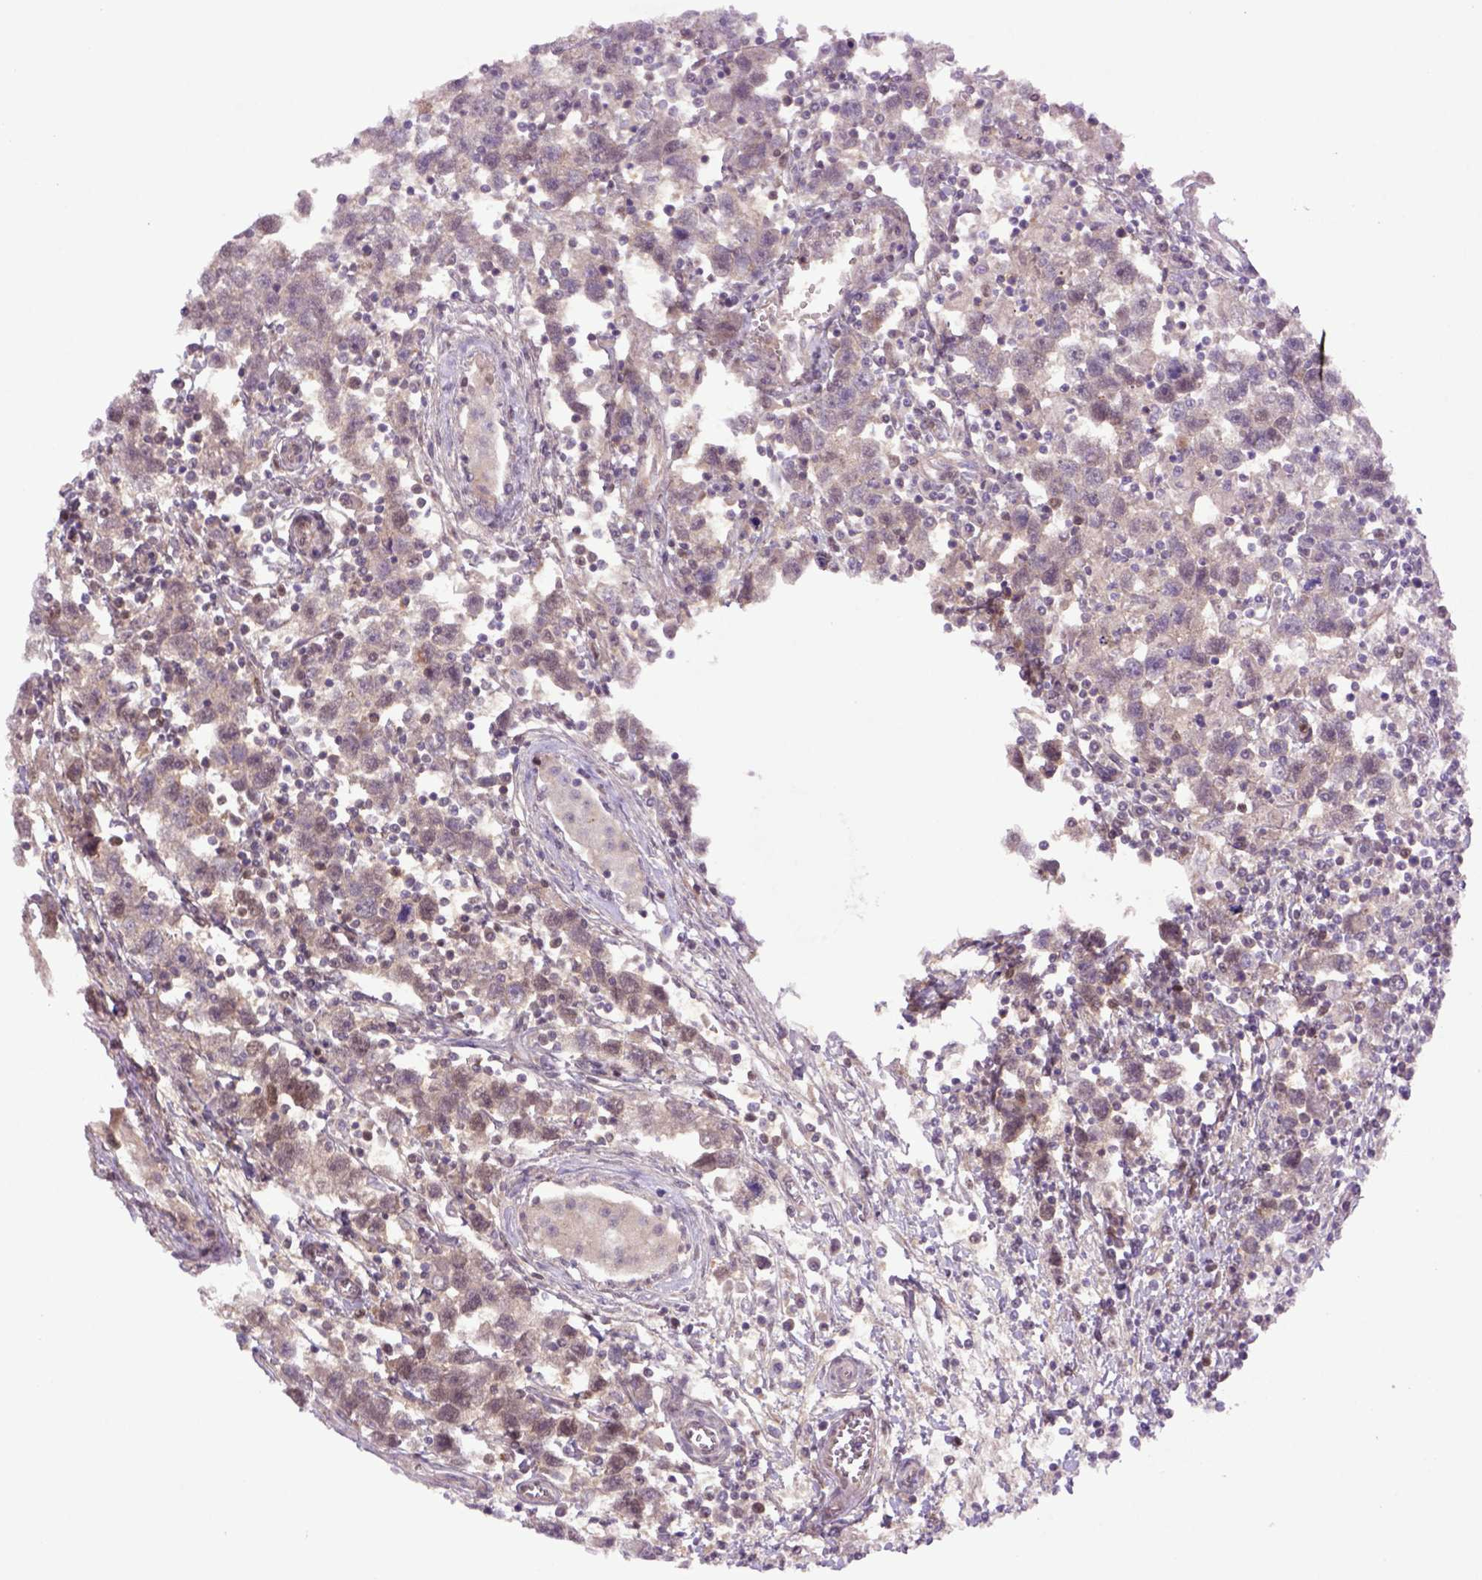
{"staining": {"intensity": "negative", "quantity": "none", "location": "none"}, "tissue": "testis cancer", "cell_type": "Tumor cells", "image_type": "cancer", "snomed": [{"axis": "morphology", "description": "Seminoma, NOS"}, {"axis": "topography", "description": "Testis"}], "caption": "IHC image of neoplastic tissue: human testis seminoma stained with DAB displays no significant protein expression in tumor cells.", "gene": "HSPBP1", "patient": {"sex": "male", "age": 30}}